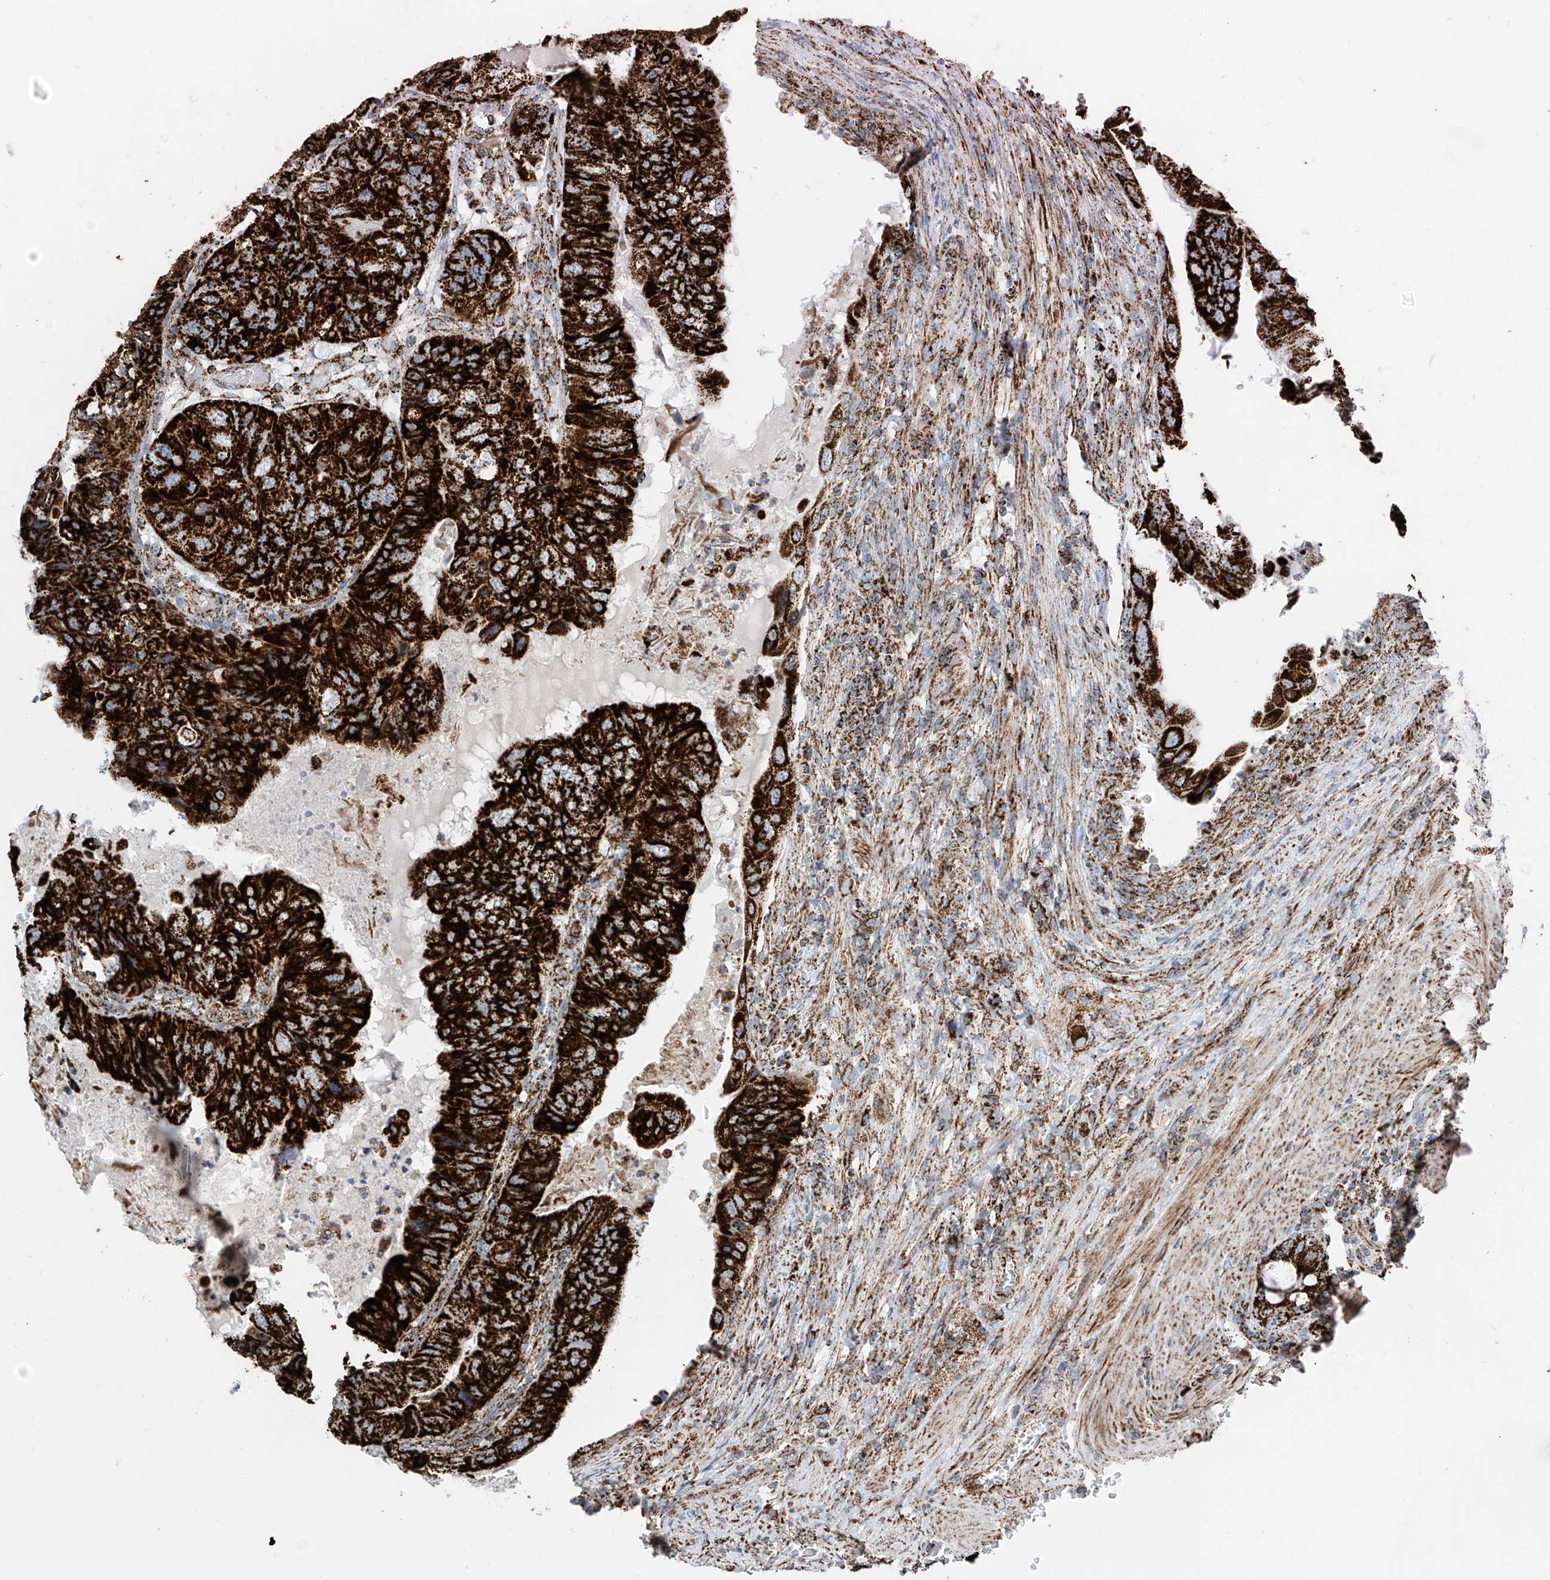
{"staining": {"intensity": "strong", "quantity": ">75%", "location": "cytoplasmic/membranous"}, "tissue": "colorectal cancer", "cell_type": "Tumor cells", "image_type": "cancer", "snomed": [{"axis": "morphology", "description": "Adenocarcinoma, NOS"}, {"axis": "topography", "description": "Rectum"}], "caption": "This micrograph shows immunohistochemistry (IHC) staining of colorectal adenocarcinoma, with high strong cytoplasmic/membranous staining in about >75% of tumor cells.", "gene": "COX5B", "patient": {"sex": "male", "age": 63}}